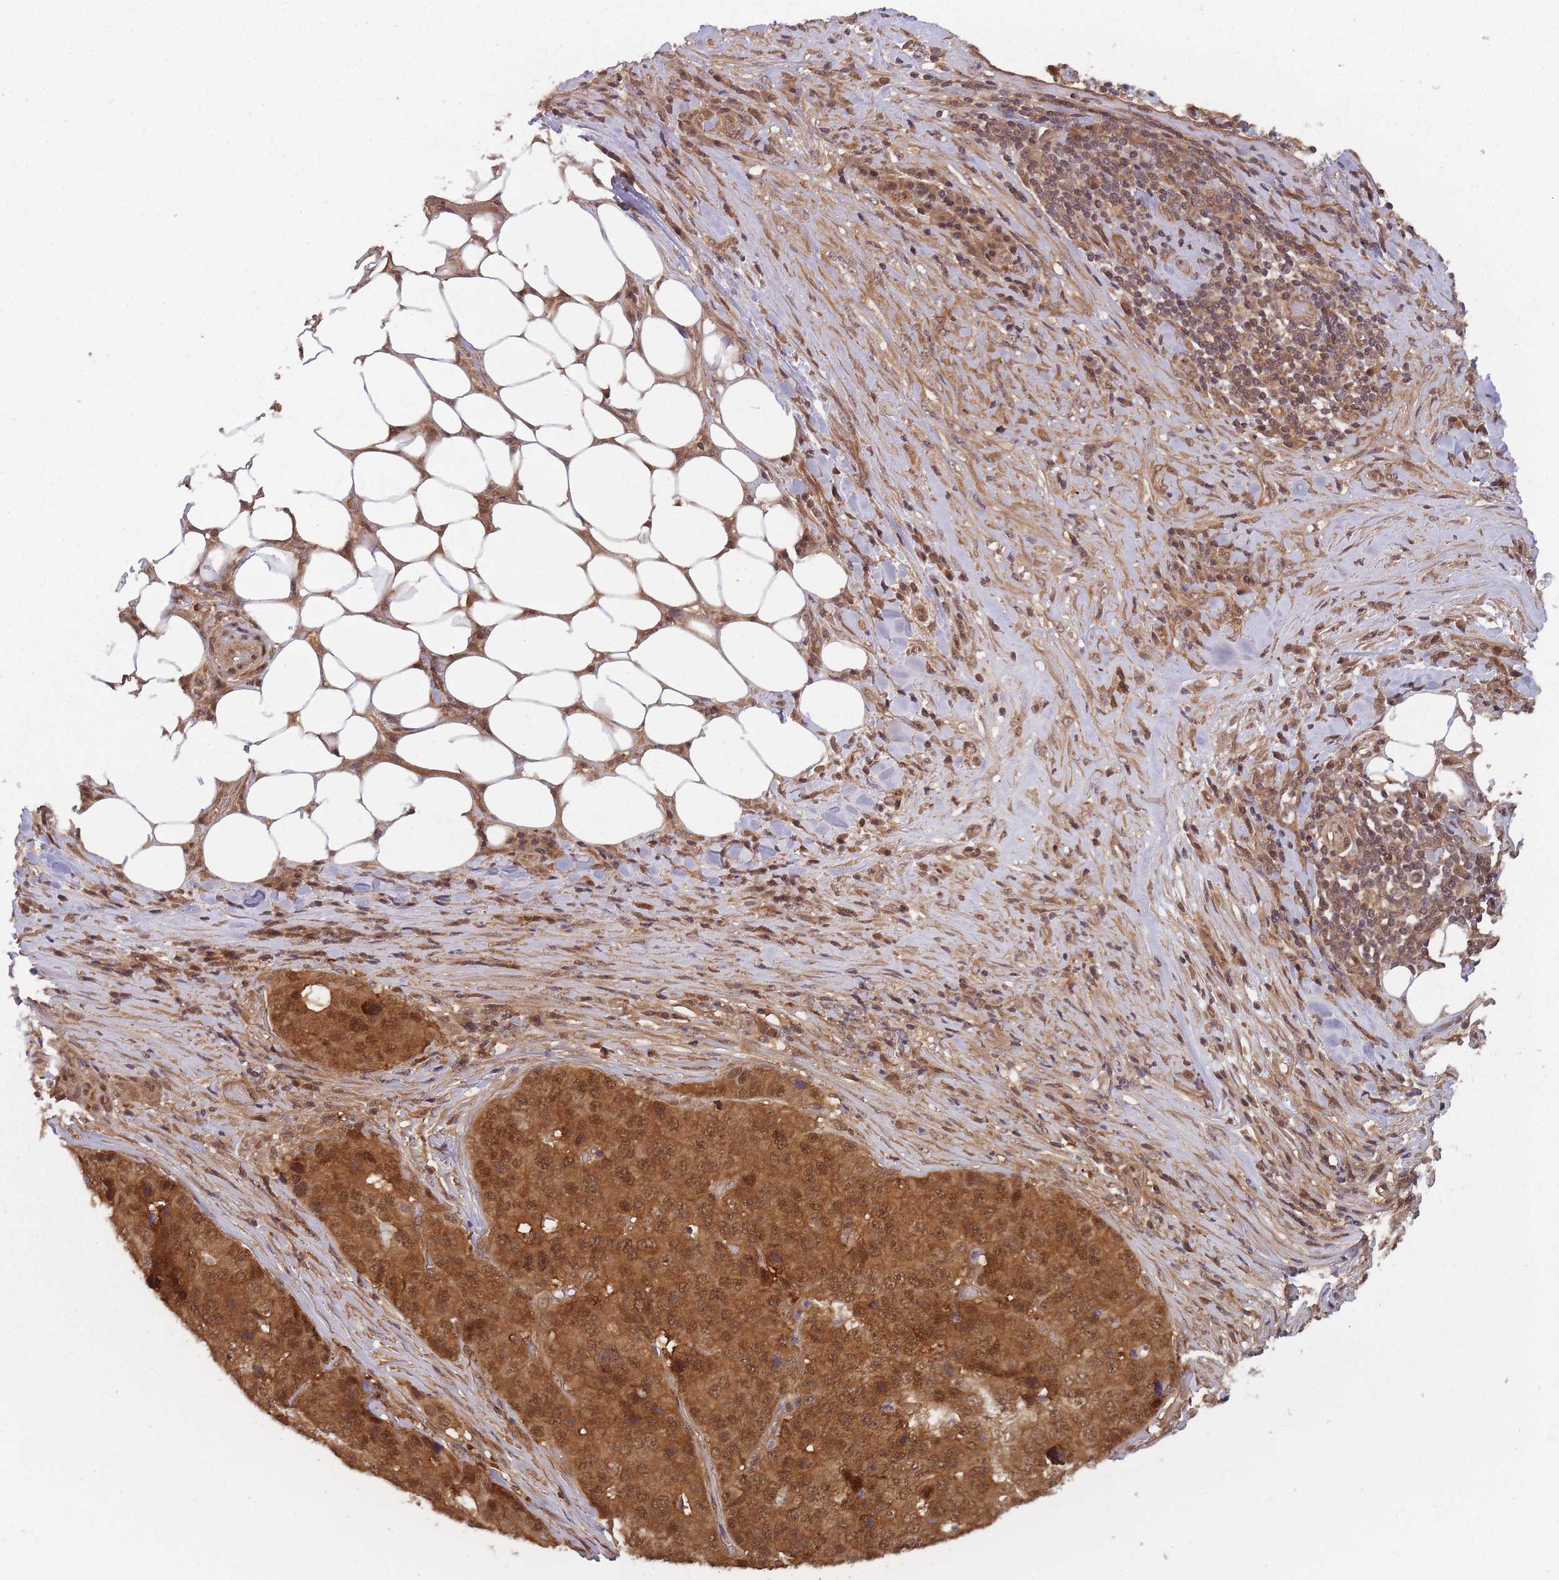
{"staining": {"intensity": "moderate", "quantity": ">75%", "location": "cytoplasmic/membranous,nuclear"}, "tissue": "stomach cancer", "cell_type": "Tumor cells", "image_type": "cancer", "snomed": [{"axis": "morphology", "description": "Adenocarcinoma, NOS"}, {"axis": "topography", "description": "Stomach"}], "caption": "Adenocarcinoma (stomach) stained with immunohistochemistry (IHC) reveals moderate cytoplasmic/membranous and nuclear staining in approximately >75% of tumor cells. The staining was performed using DAB (3,3'-diaminobenzidine), with brown indicating positive protein expression. Nuclei are stained blue with hematoxylin.", "gene": "PPP6R3", "patient": {"sex": "male", "age": 71}}